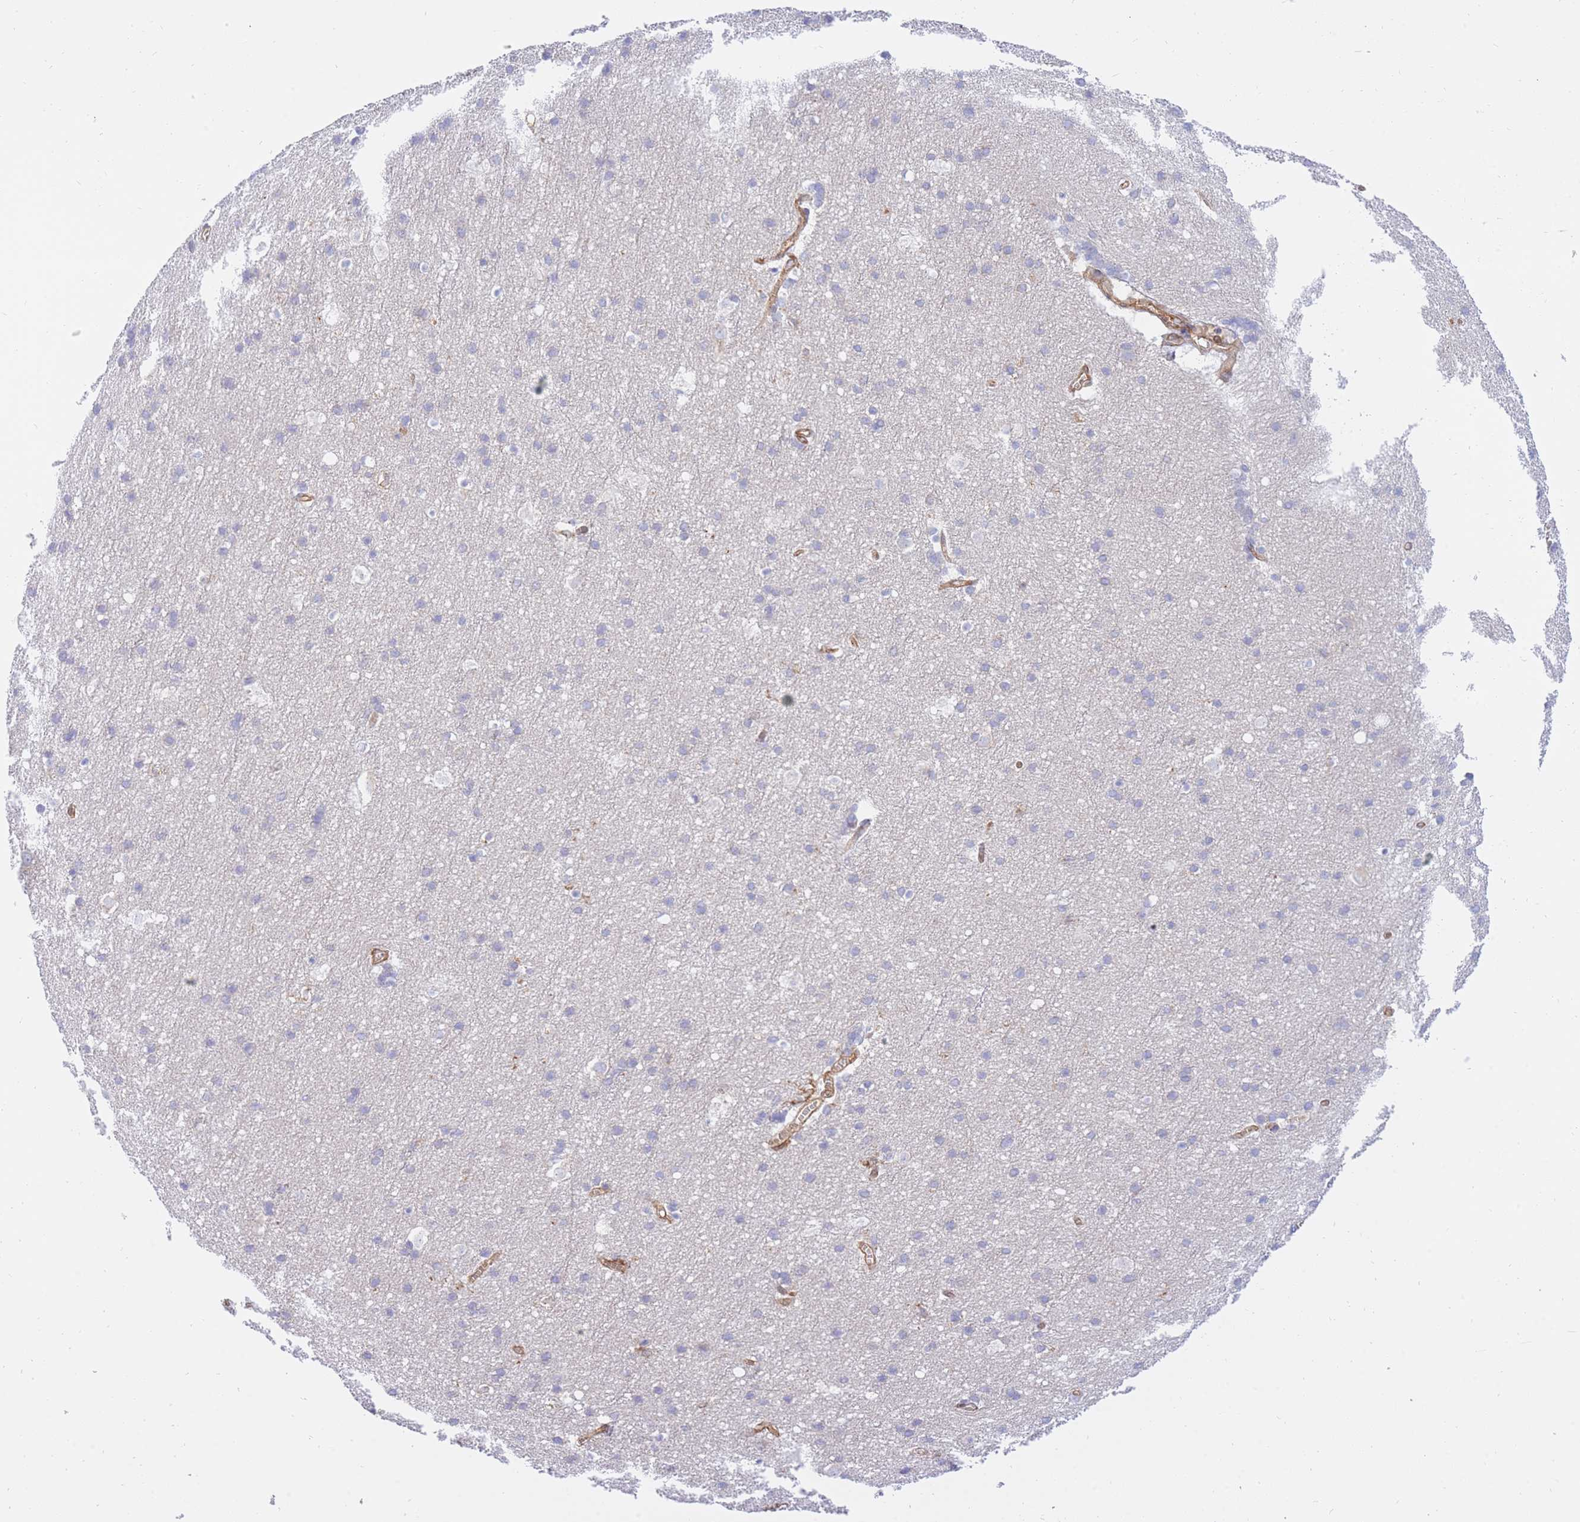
{"staining": {"intensity": "moderate", "quantity": ">75%", "location": "cytoplasmic/membranous"}, "tissue": "cerebral cortex", "cell_type": "Endothelial cells", "image_type": "normal", "snomed": [{"axis": "morphology", "description": "Normal tissue, NOS"}, {"axis": "topography", "description": "Cerebral cortex"}], "caption": "Endothelial cells exhibit moderate cytoplasmic/membranous expression in about >75% of cells in normal cerebral cortex.", "gene": "REM1", "patient": {"sex": "male", "age": 54}}